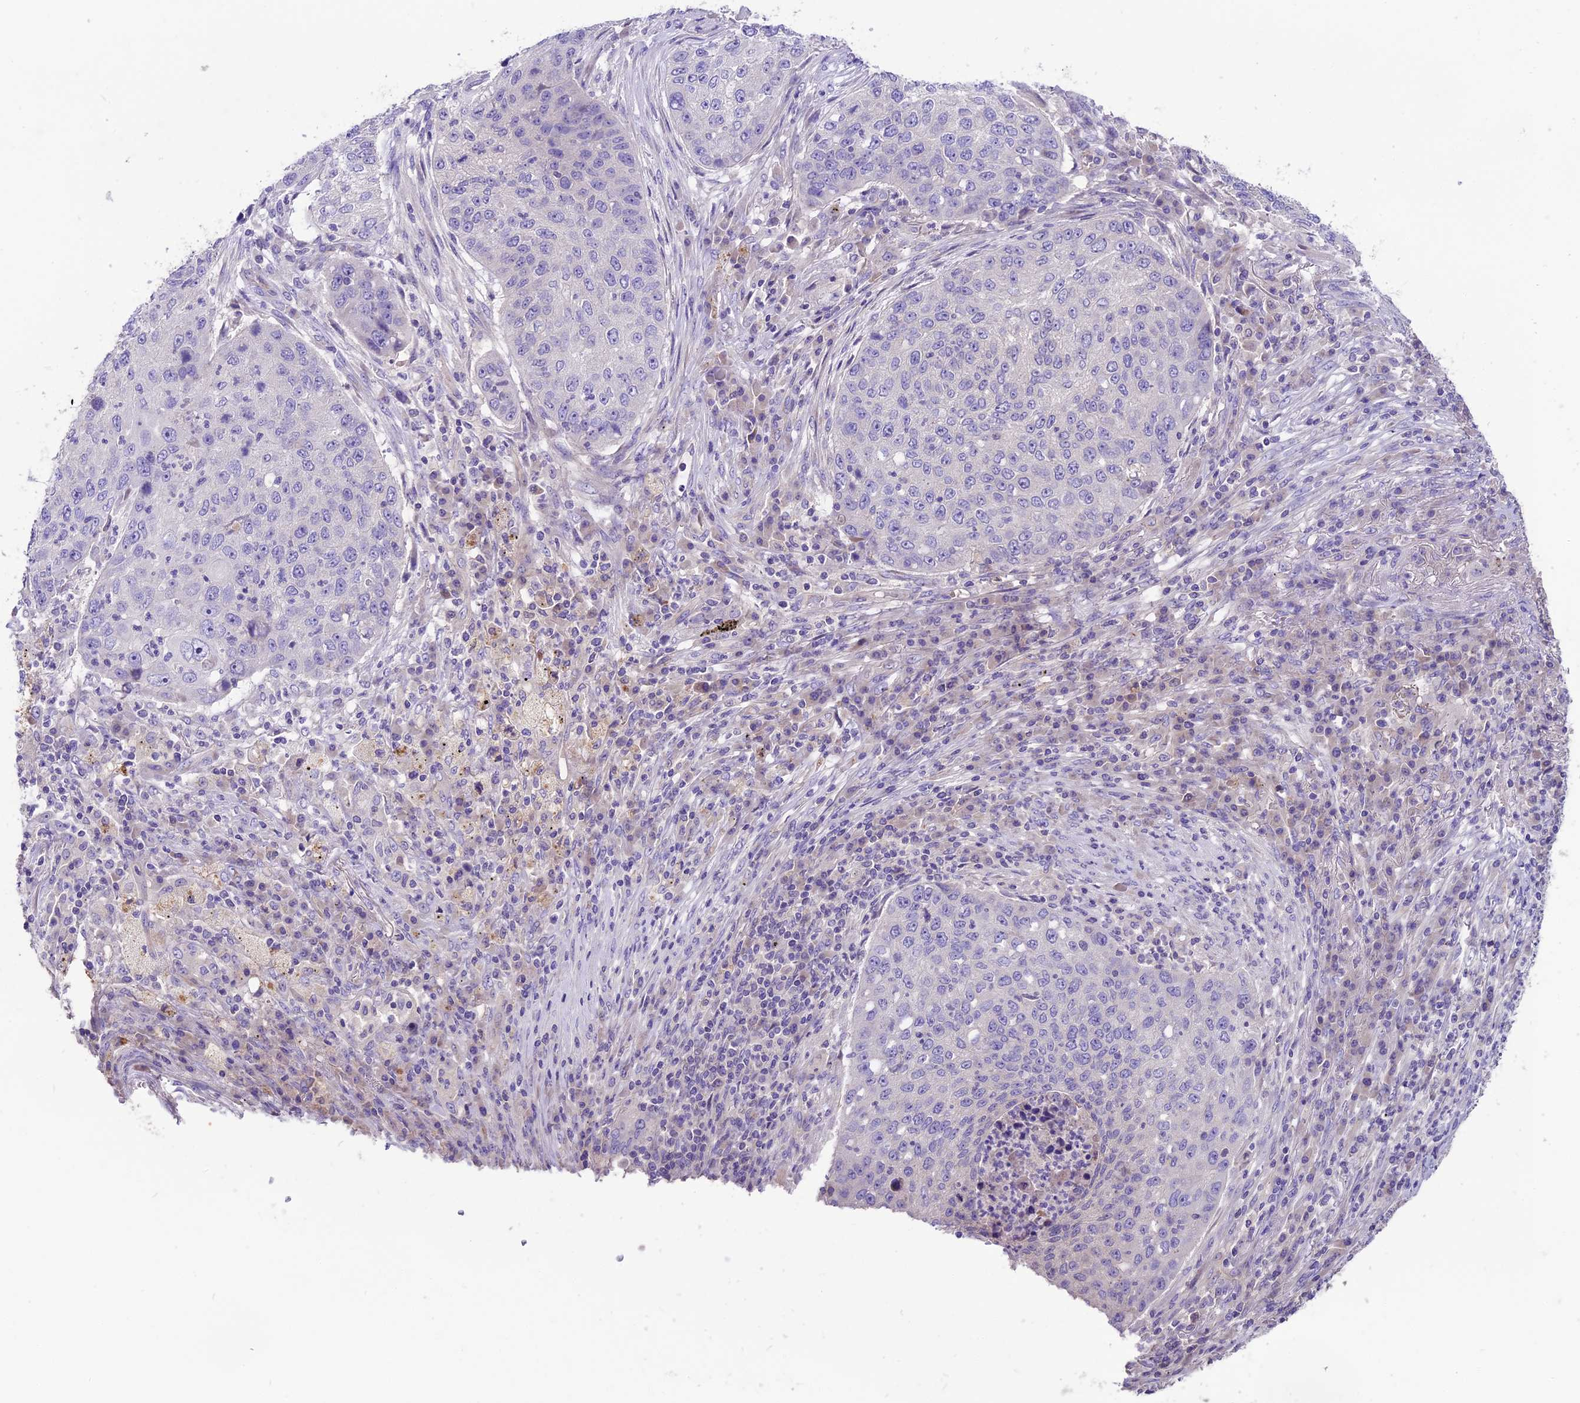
{"staining": {"intensity": "negative", "quantity": "none", "location": "none"}, "tissue": "lung cancer", "cell_type": "Tumor cells", "image_type": "cancer", "snomed": [{"axis": "morphology", "description": "Squamous cell carcinoma, NOS"}, {"axis": "topography", "description": "Lung"}], "caption": "Tumor cells show no significant staining in lung cancer.", "gene": "CD99L2", "patient": {"sex": "female", "age": 63}}